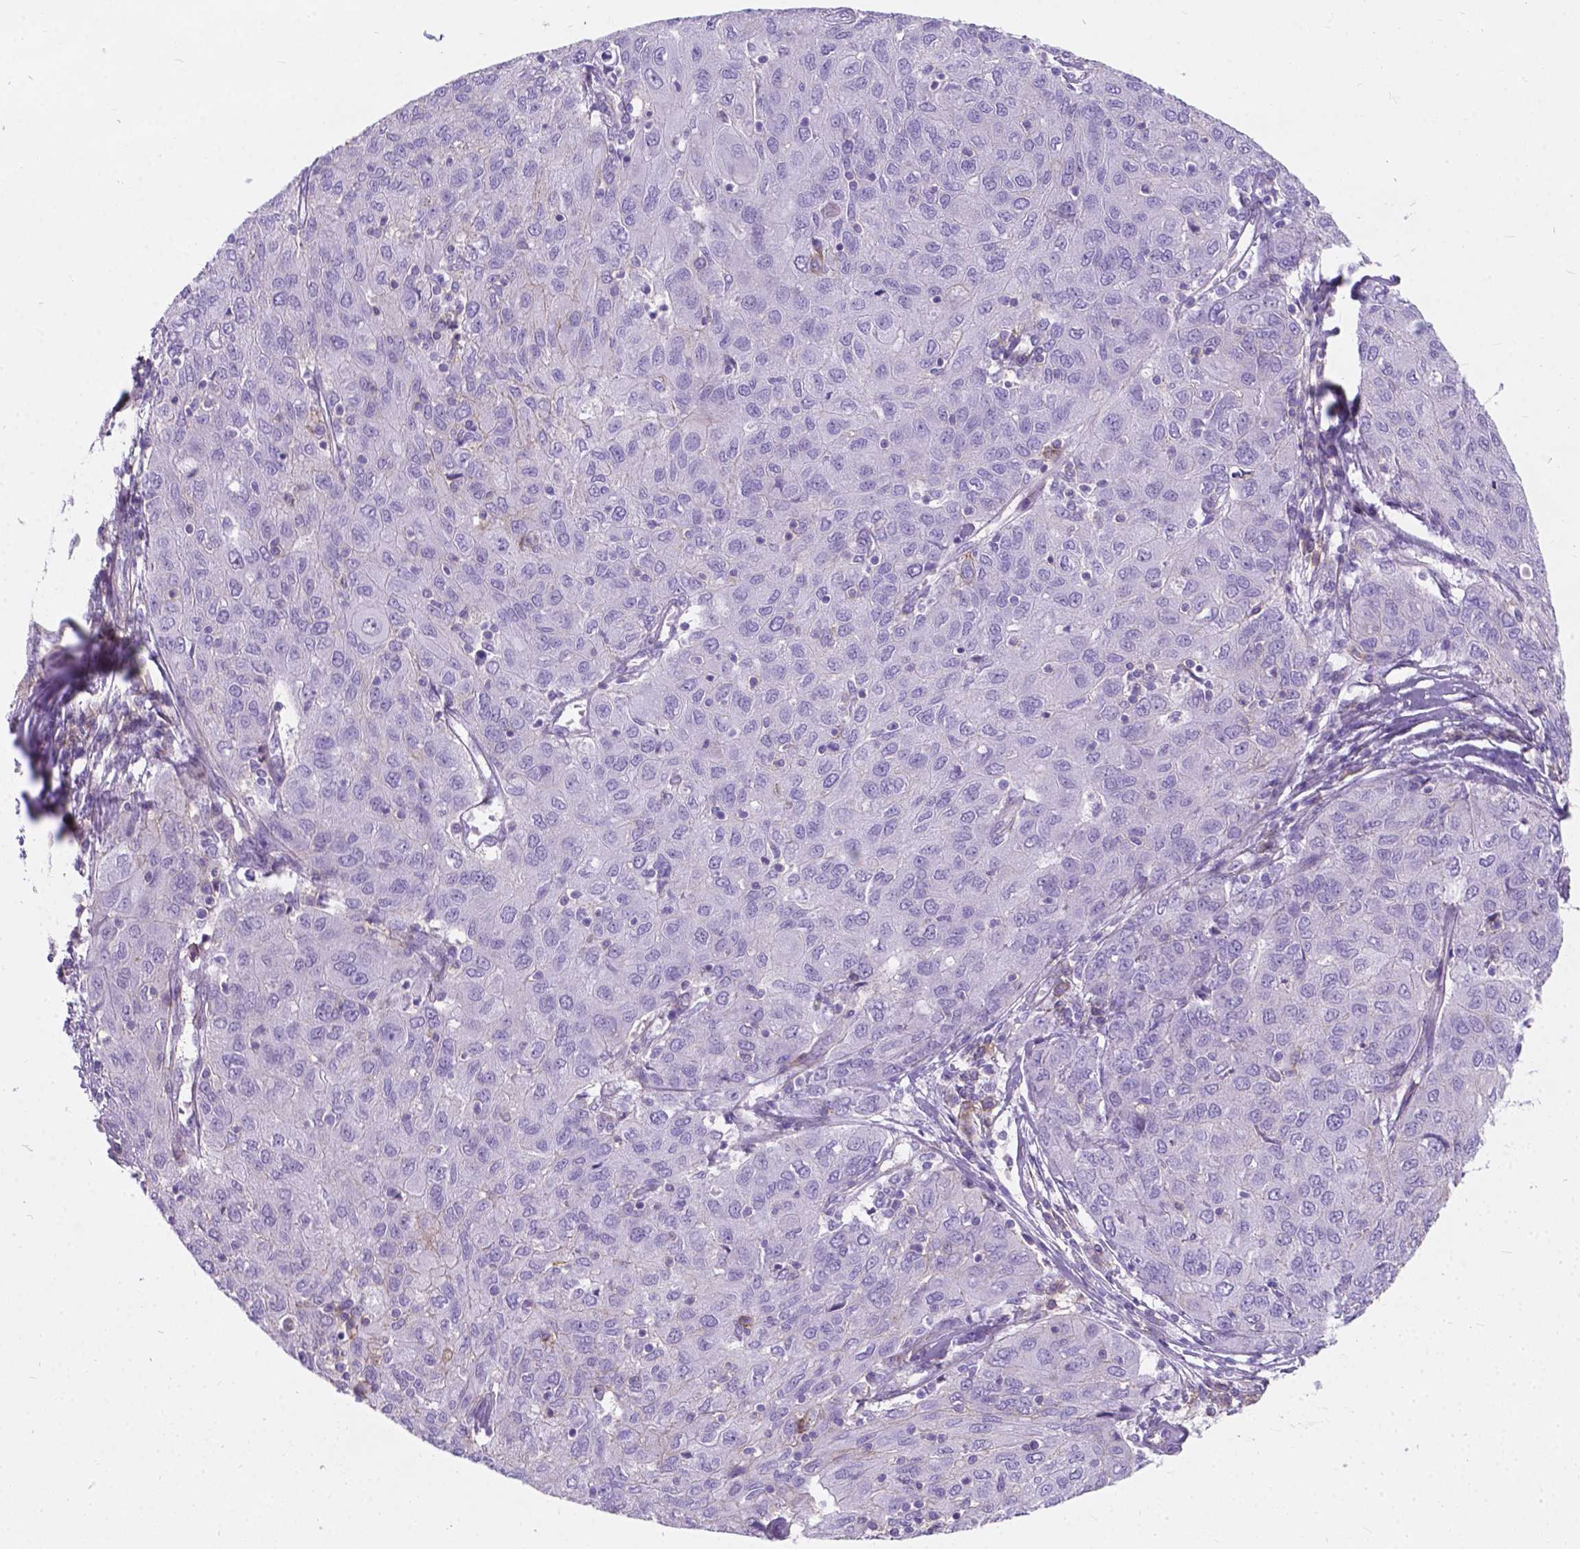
{"staining": {"intensity": "weak", "quantity": "<25%", "location": "cytoplasmic/membranous"}, "tissue": "ovarian cancer", "cell_type": "Tumor cells", "image_type": "cancer", "snomed": [{"axis": "morphology", "description": "Carcinoma, endometroid"}, {"axis": "topography", "description": "Ovary"}], "caption": "High power microscopy micrograph of an immunohistochemistry (IHC) image of ovarian endometroid carcinoma, revealing no significant staining in tumor cells.", "gene": "KIAA0040", "patient": {"sex": "female", "age": 50}}